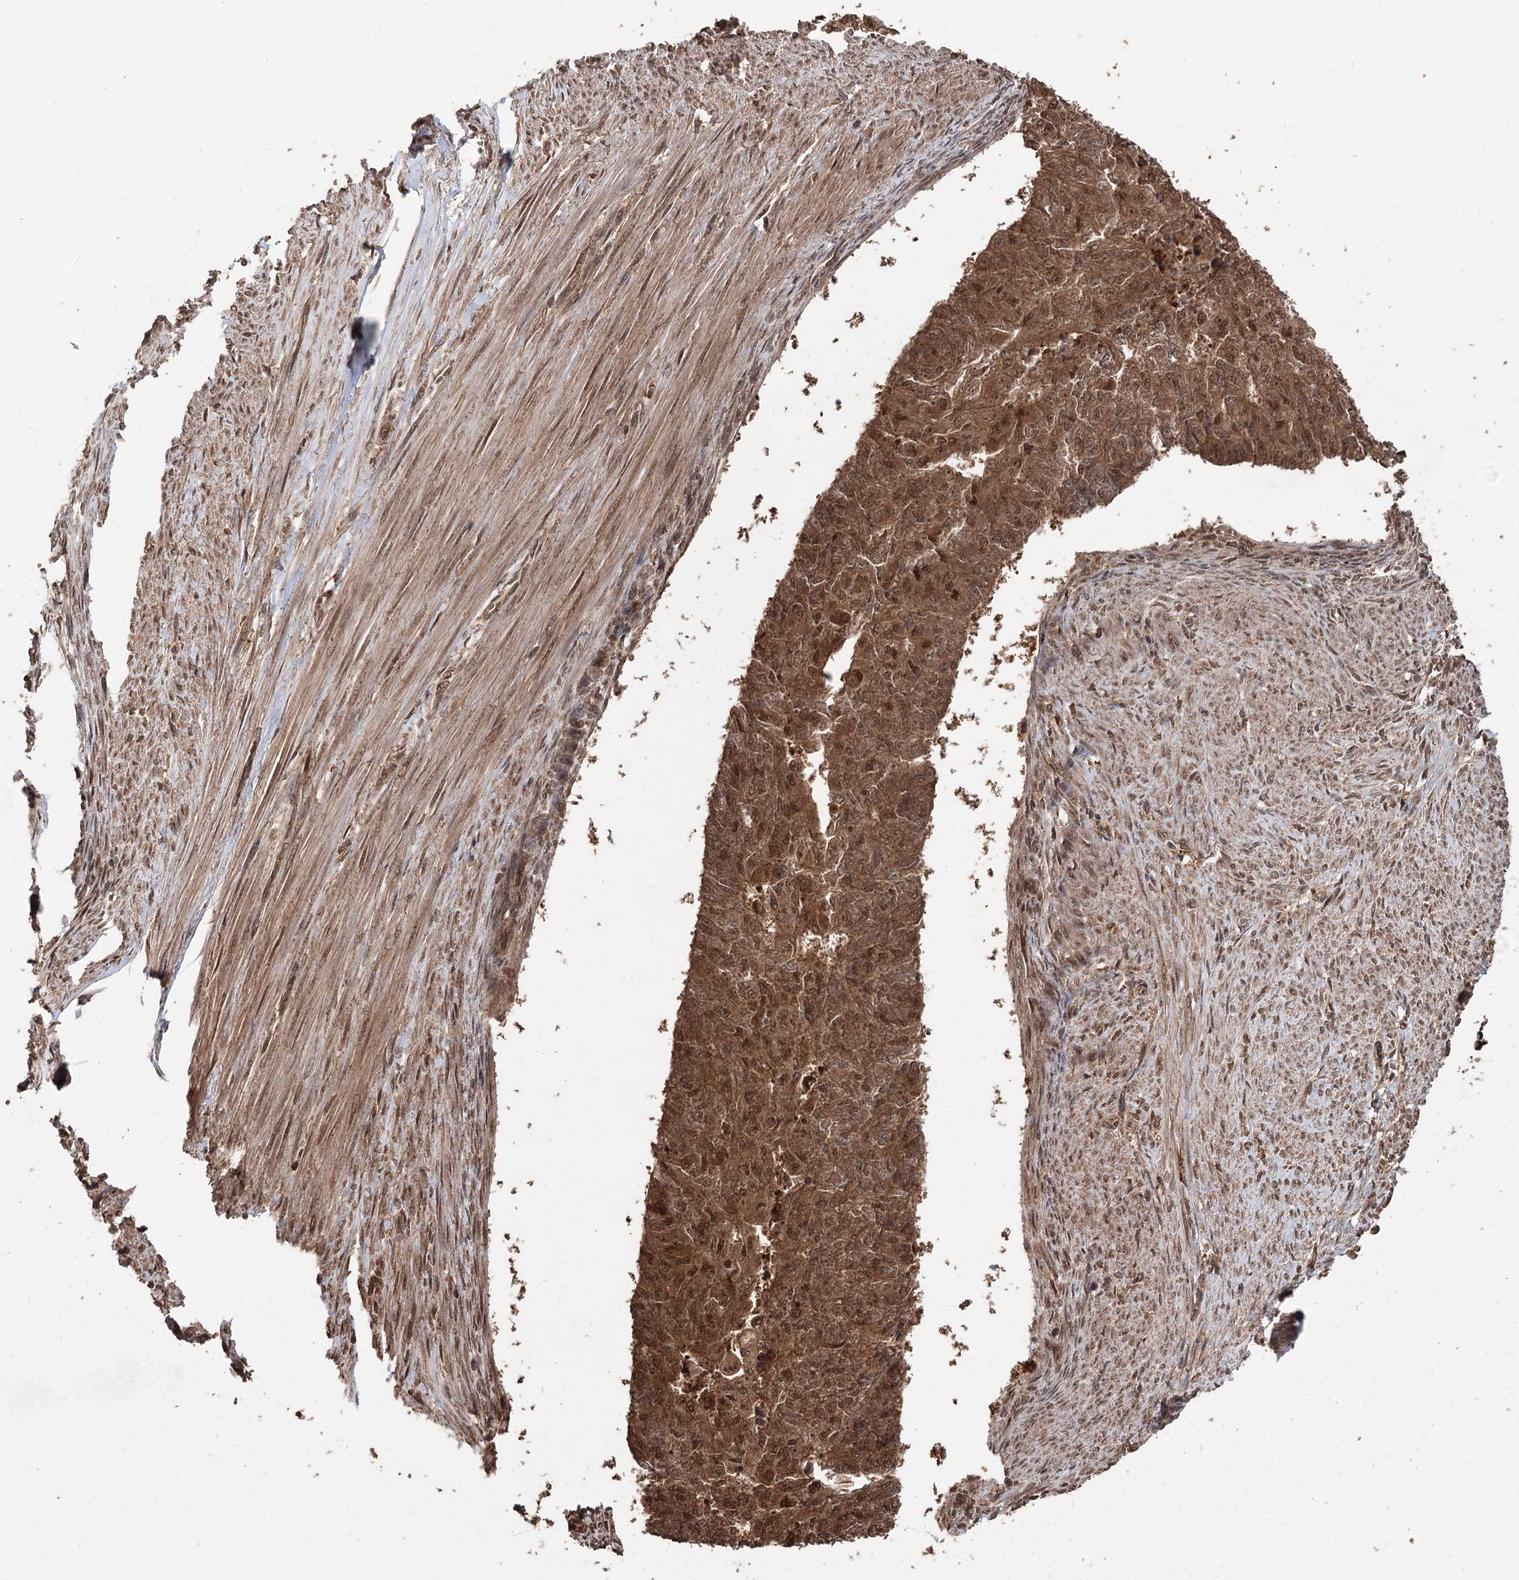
{"staining": {"intensity": "moderate", "quantity": ">75%", "location": "cytoplasmic/membranous,nuclear"}, "tissue": "endometrial cancer", "cell_type": "Tumor cells", "image_type": "cancer", "snomed": [{"axis": "morphology", "description": "Adenocarcinoma, NOS"}, {"axis": "topography", "description": "Endometrium"}], "caption": "Endometrial cancer tissue demonstrates moderate cytoplasmic/membranous and nuclear positivity in approximately >75% of tumor cells, visualized by immunohistochemistry.", "gene": "N6AMT1", "patient": {"sex": "female", "age": 32}}